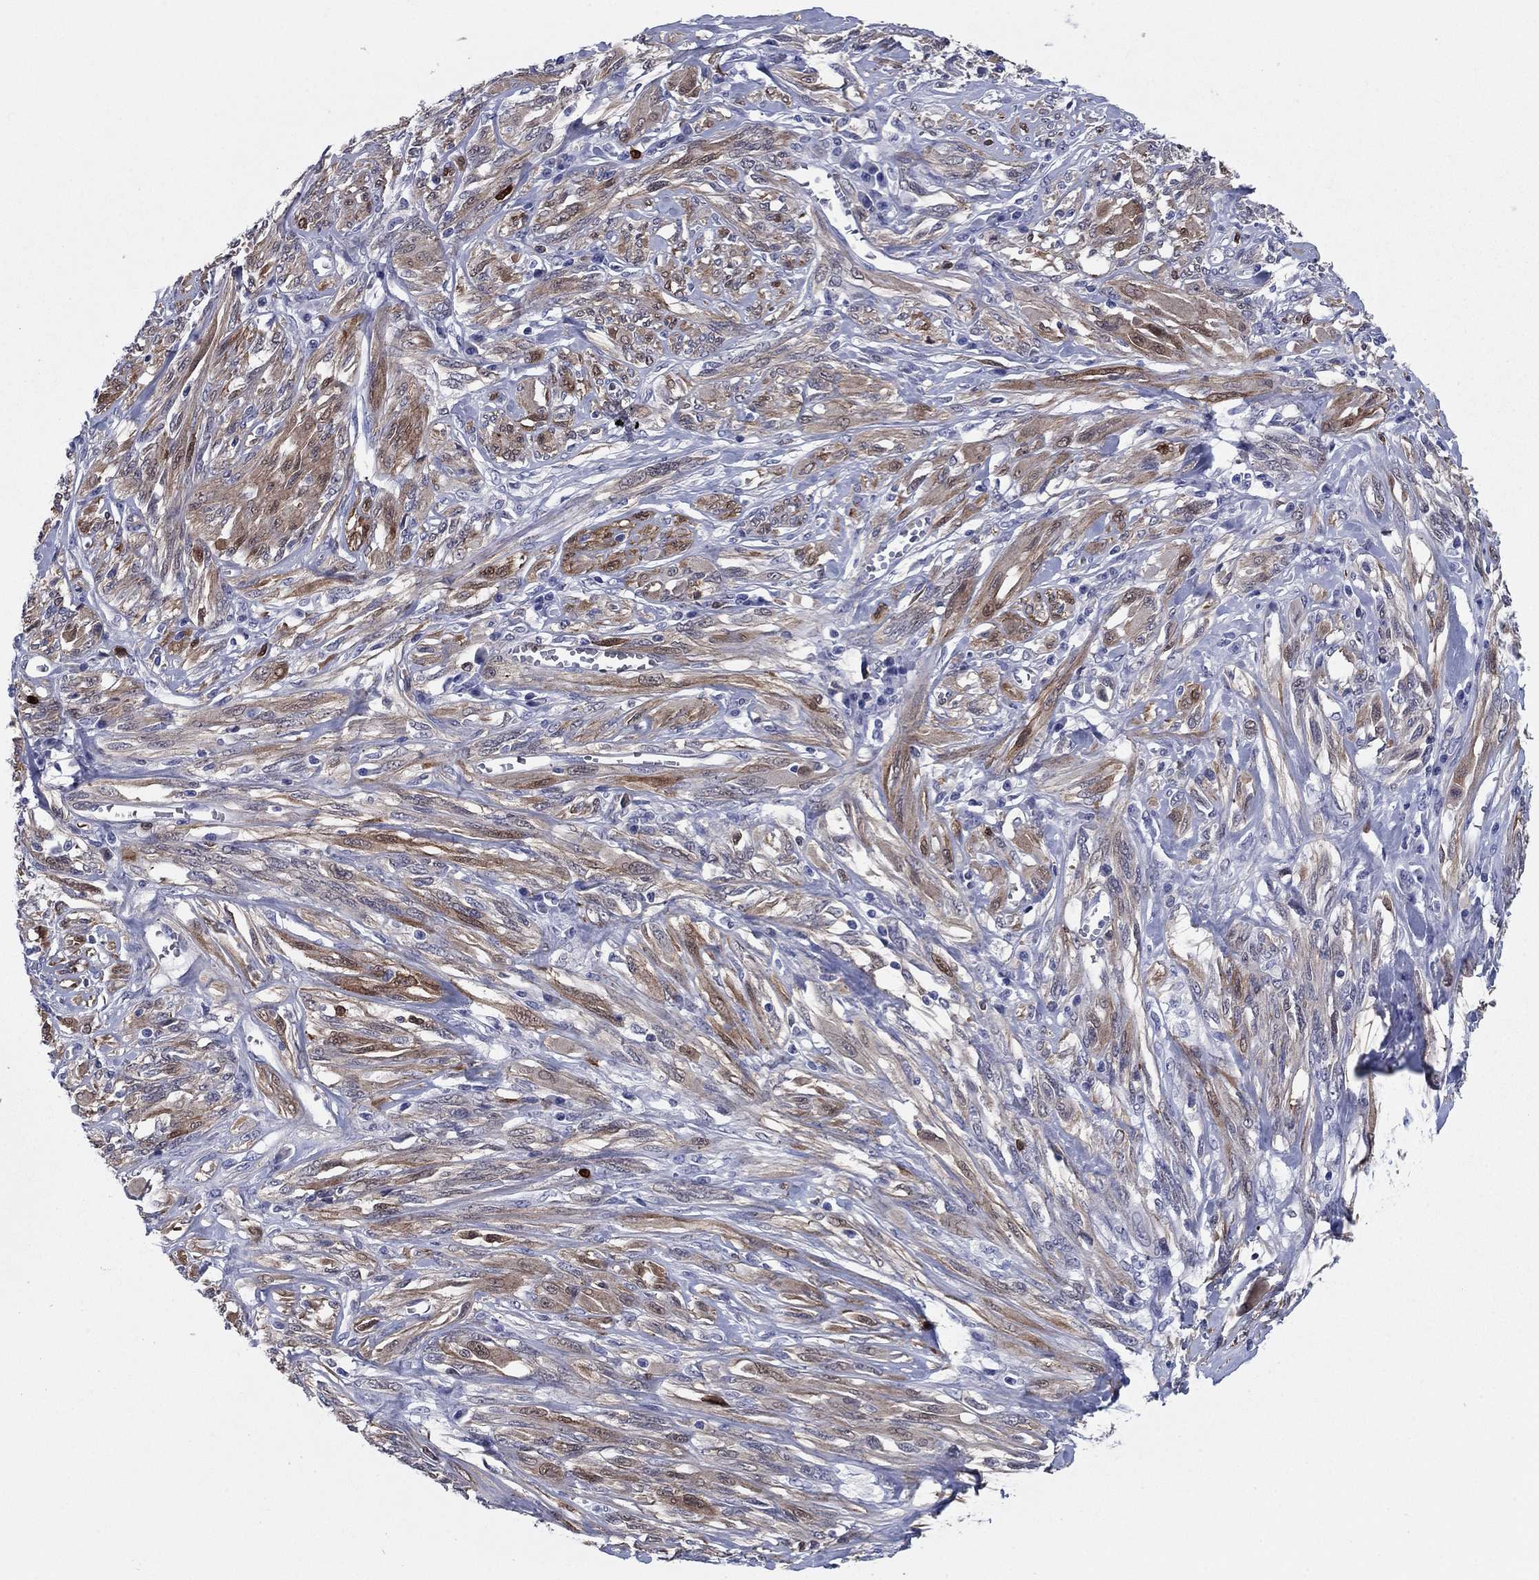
{"staining": {"intensity": "moderate", "quantity": "25%-75%", "location": "cytoplasmic/membranous"}, "tissue": "melanoma", "cell_type": "Tumor cells", "image_type": "cancer", "snomed": [{"axis": "morphology", "description": "Malignant melanoma, NOS"}, {"axis": "topography", "description": "Skin"}], "caption": "Malignant melanoma stained with a protein marker exhibits moderate staining in tumor cells.", "gene": "STMN1", "patient": {"sex": "female", "age": 91}}